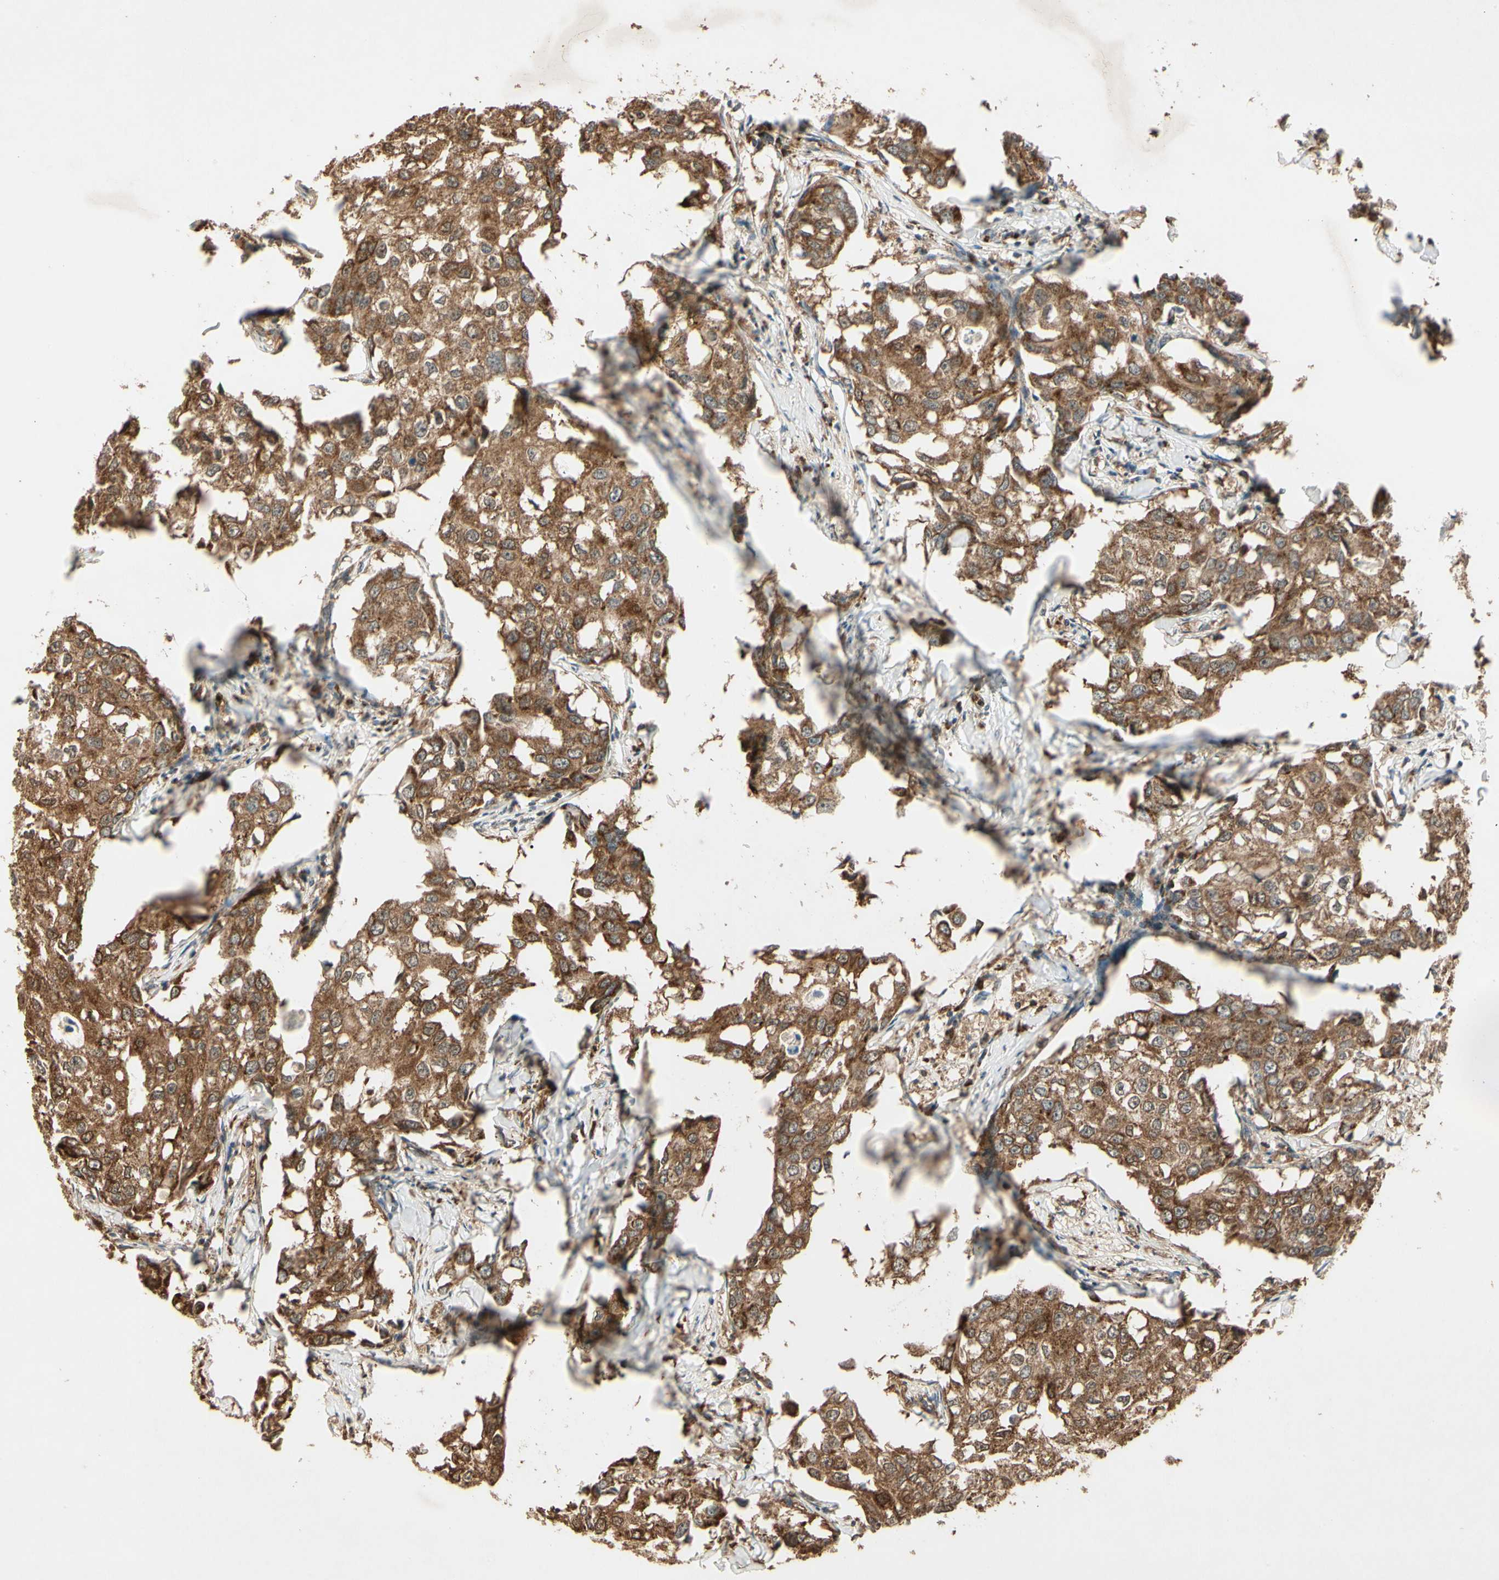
{"staining": {"intensity": "moderate", "quantity": ">75%", "location": "cytoplasmic/membranous"}, "tissue": "breast cancer", "cell_type": "Tumor cells", "image_type": "cancer", "snomed": [{"axis": "morphology", "description": "Duct carcinoma"}, {"axis": "topography", "description": "Breast"}], "caption": "IHC photomicrograph of human invasive ductal carcinoma (breast) stained for a protein (brown), which displays medium levels of moderate cytoplasmic/membranous positivity in approximately >75% of tumor cells.", "gene": "PRDX5", "patient": {"sex": "female", "age": 27}}